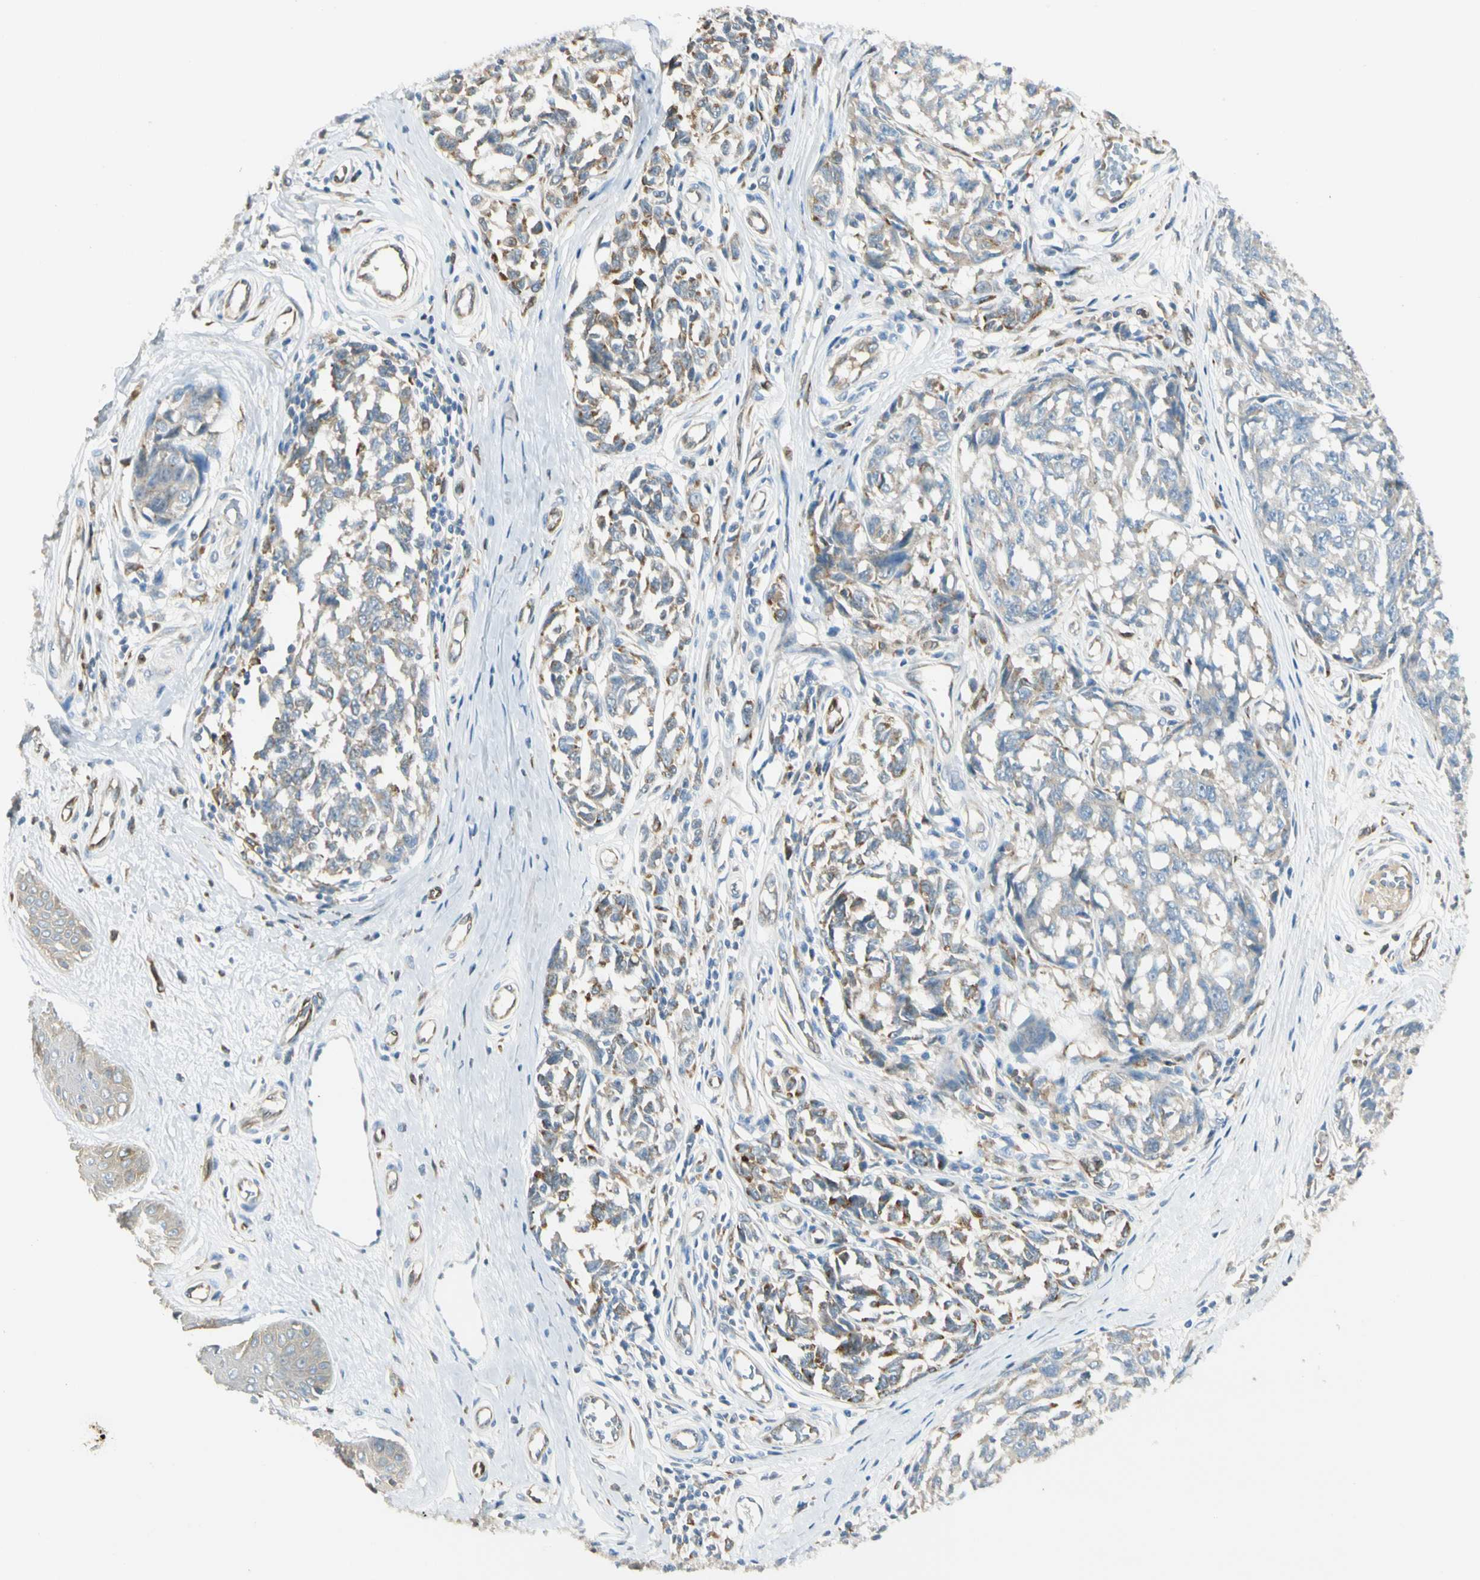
{"staining": {"intensity": "moderate", "quantity": "<25%", "location": "cytoplasmic/membranous"}, "tissue": "melanoma", "cell_type": "Tumor cells", "image_type": "cancer", "snomed": [{"axis": "morphology", "description": "Malignant melanoma, NOS"}, {"axis": "topography", "description": "Skin"}], "caption": "This histopathology image displays immunohistochemistry staining of human melanoma, with low moderate cytoplasmic/membranous expression in approximately <25% of tumor cells.", "gene": "LPCAT2", "patient": {"sex": "female", "age": 64}}